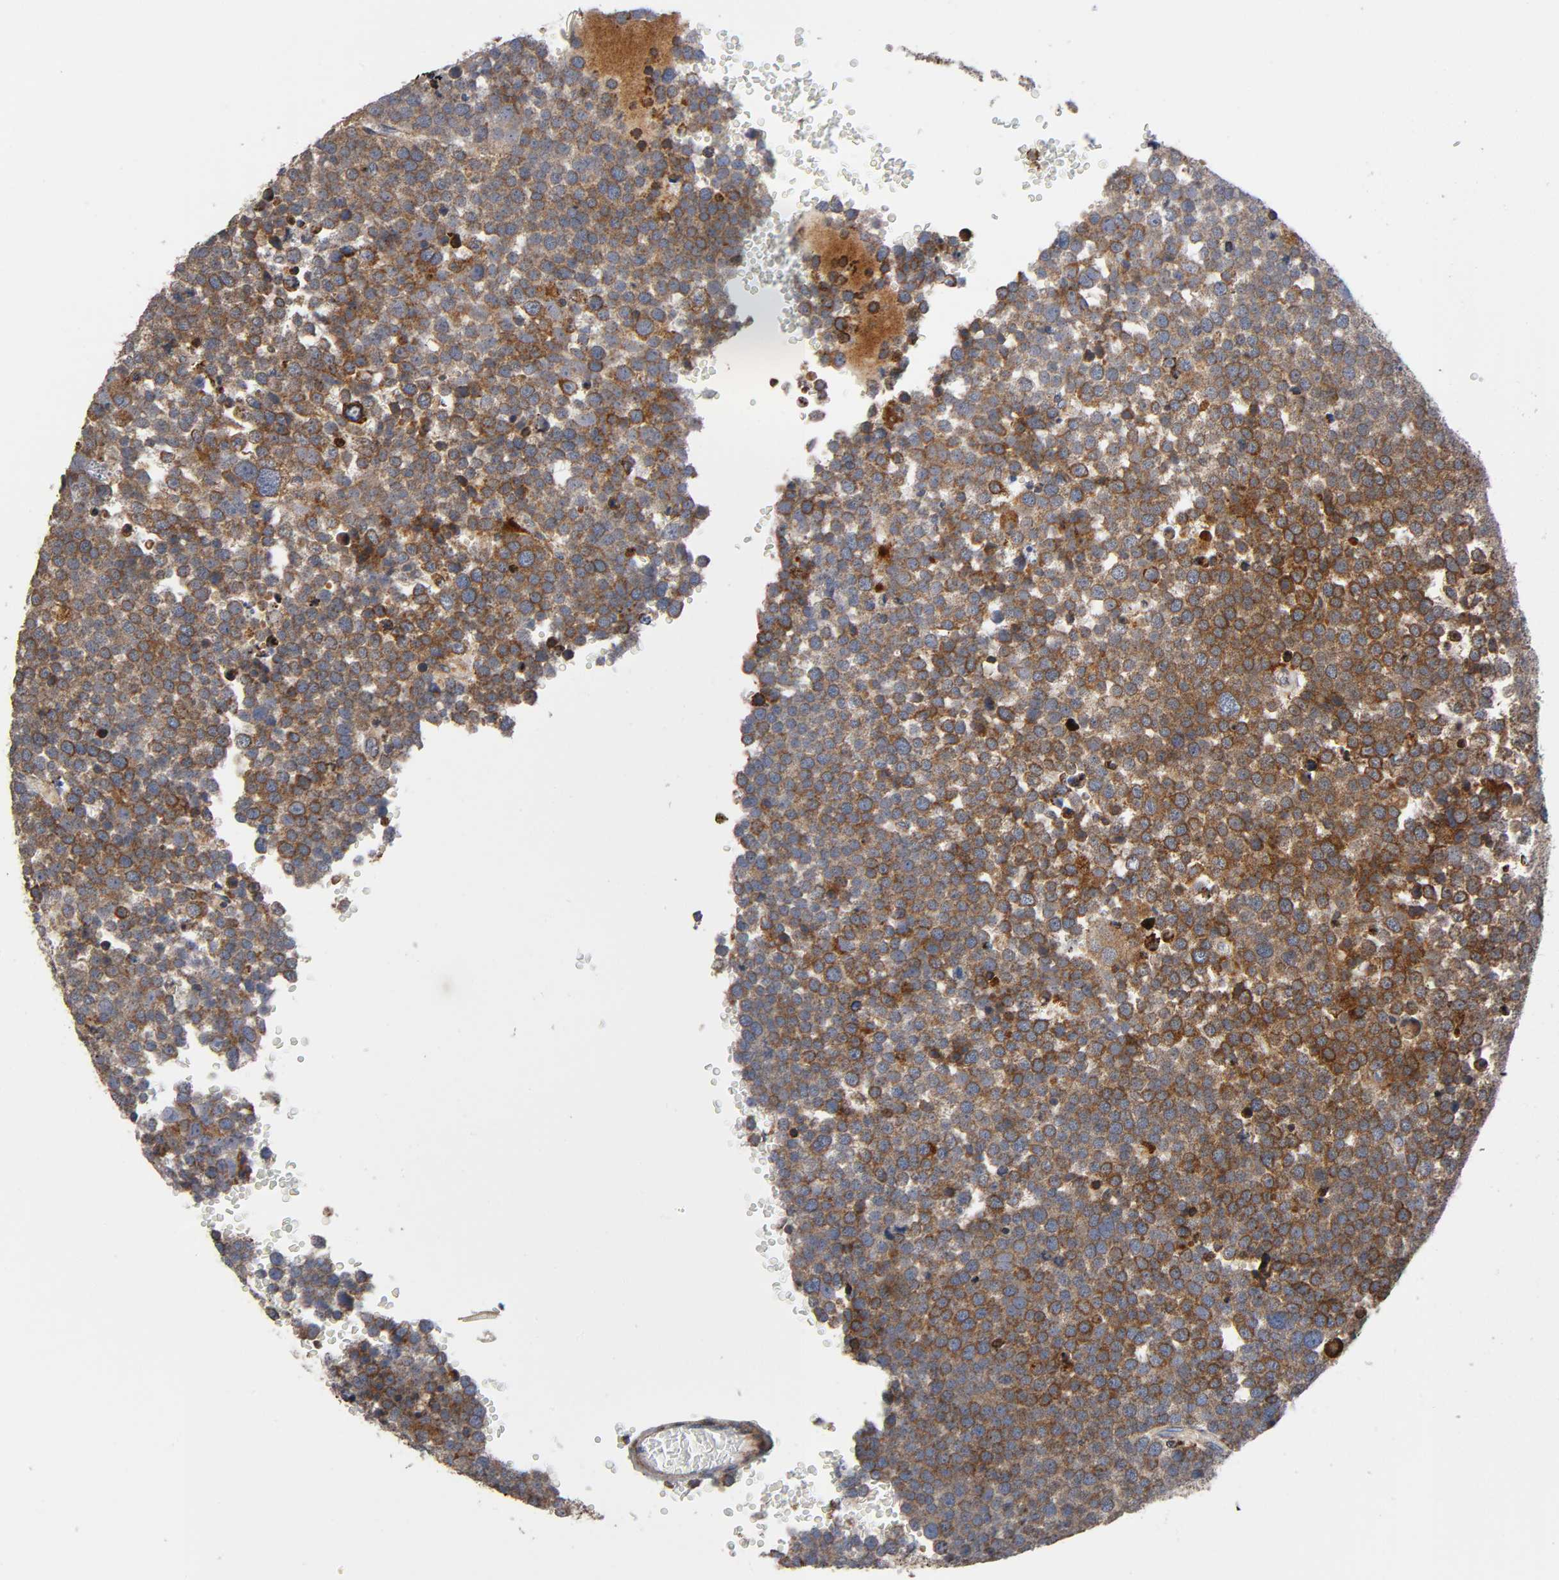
{"staining": {"intensity": "strong", "quantity": "25%-75%", "location": "cytoplasmic/membranous"}, "tissue": "testis cancer", "cell_type": "Tumor cells", "image_type": "cancer", "snomed": [{"axis": "morphology", "description": "Seminoma, NOS"}, {"axis": "topography", "description": "Testis"}], "caption": "A brown stain shows strong cytoplasmic/membranous staining of a protein in human testis seminoma tumor cells. Nuclei are stained in blue.", "gene": "MAP3K1", "patient": {"sex": "male", "age": 71}}